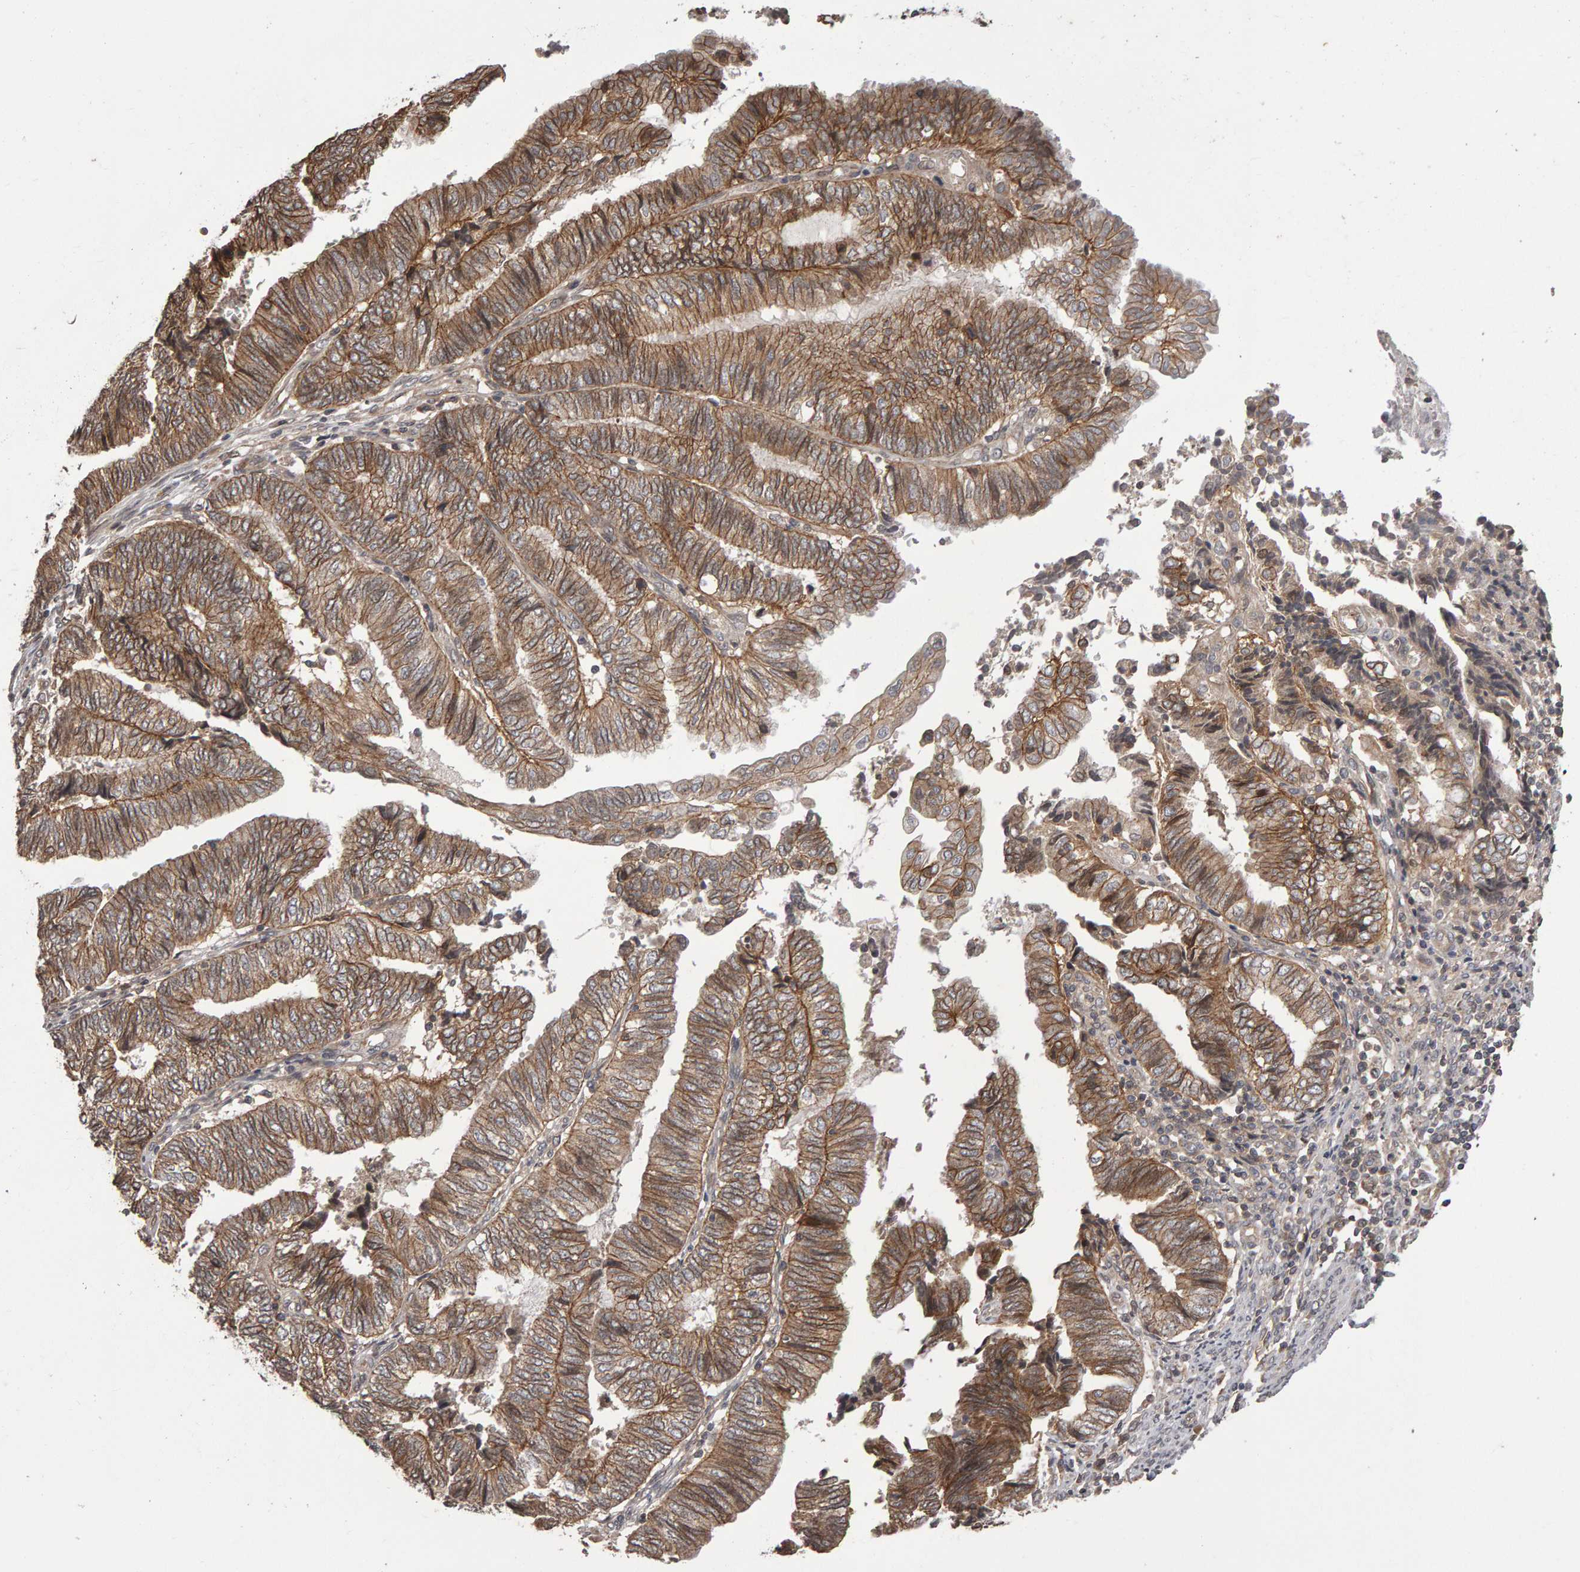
{"staining": {"intensity": "moderate", "quantity": ">75%", "location": "cytoplasmic/membranous"}, "tissue": "endometrial cancer", "cell_type": "Tumor cells", "image_type": "cancer", "snomed": [{"axis": "morphology", "description": "Adenocarcinoma, NOS"}, {"axis": "topography", "description": "Uterus"}, {"axis": "topography", "description": "Endometrium"}], "caption": "This histopathology image exhibits IHC staining of human endometrial cancer, with medium moderate cytoplasmic/membranous positivity in approximately >75% of tumor cells.", "gene": "SCRIB", "patient": {"sex": "female", "age": 70}}